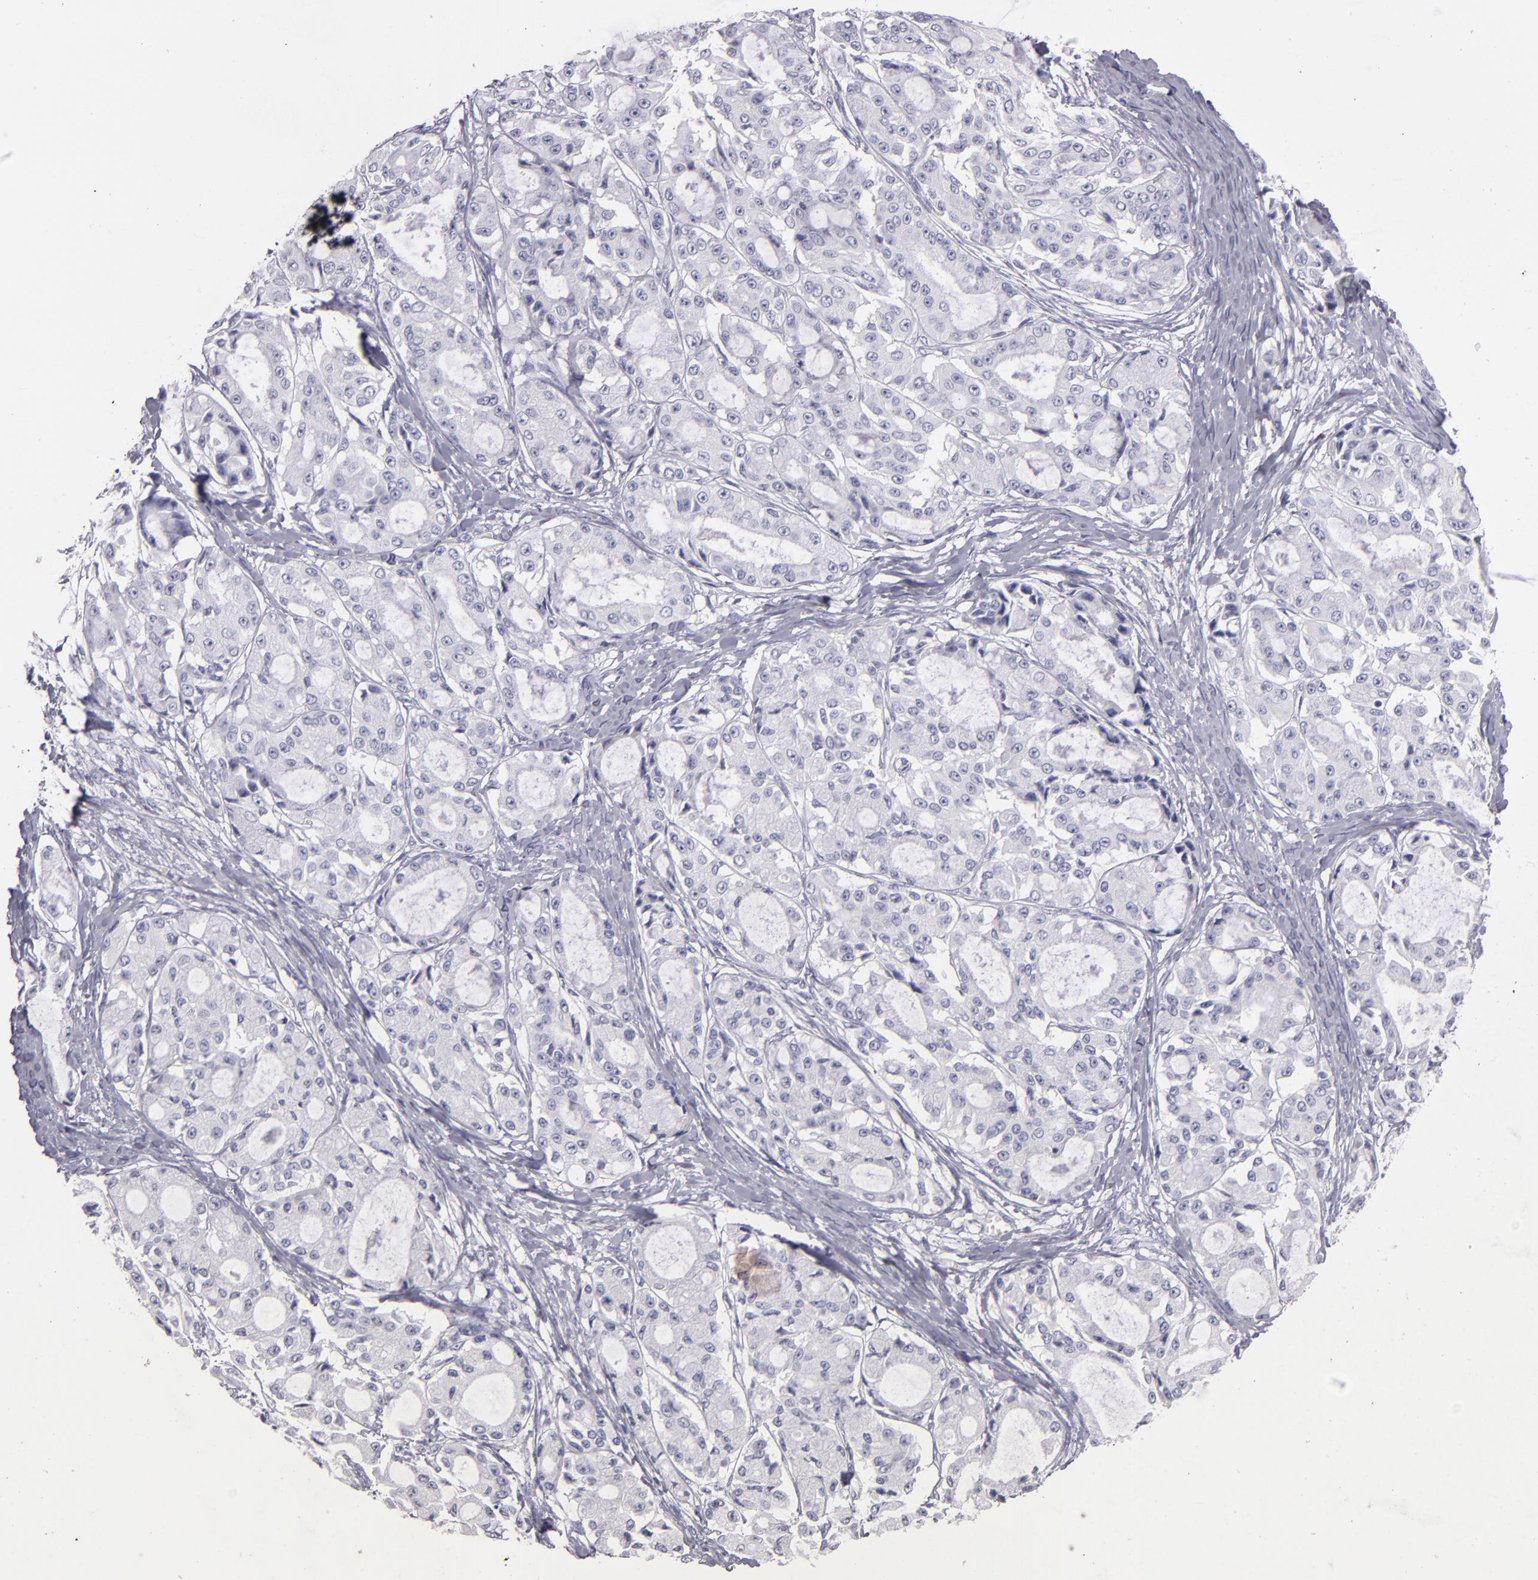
{"staining": {"intensity": "negative", "quantity": "none", "location": "none"}, "tissue": "ovarian cancer", "cell_type": "Tumor cells", "image_type": "cancer", "snomed": [{"axis": "morphology", "description": "Carcinoma, endometroid"}, {"axis": "topography", "description": "Ovary"}], "caption": "Tumor cells are negative for brown protein staining in ovarian cancer (endometroid carcinoma). (DAB immunohistochemistry (IHC) with hematoxylin counter stain).", "gene": "FABP1", "patient": {"sex": "female", "age": 61}}